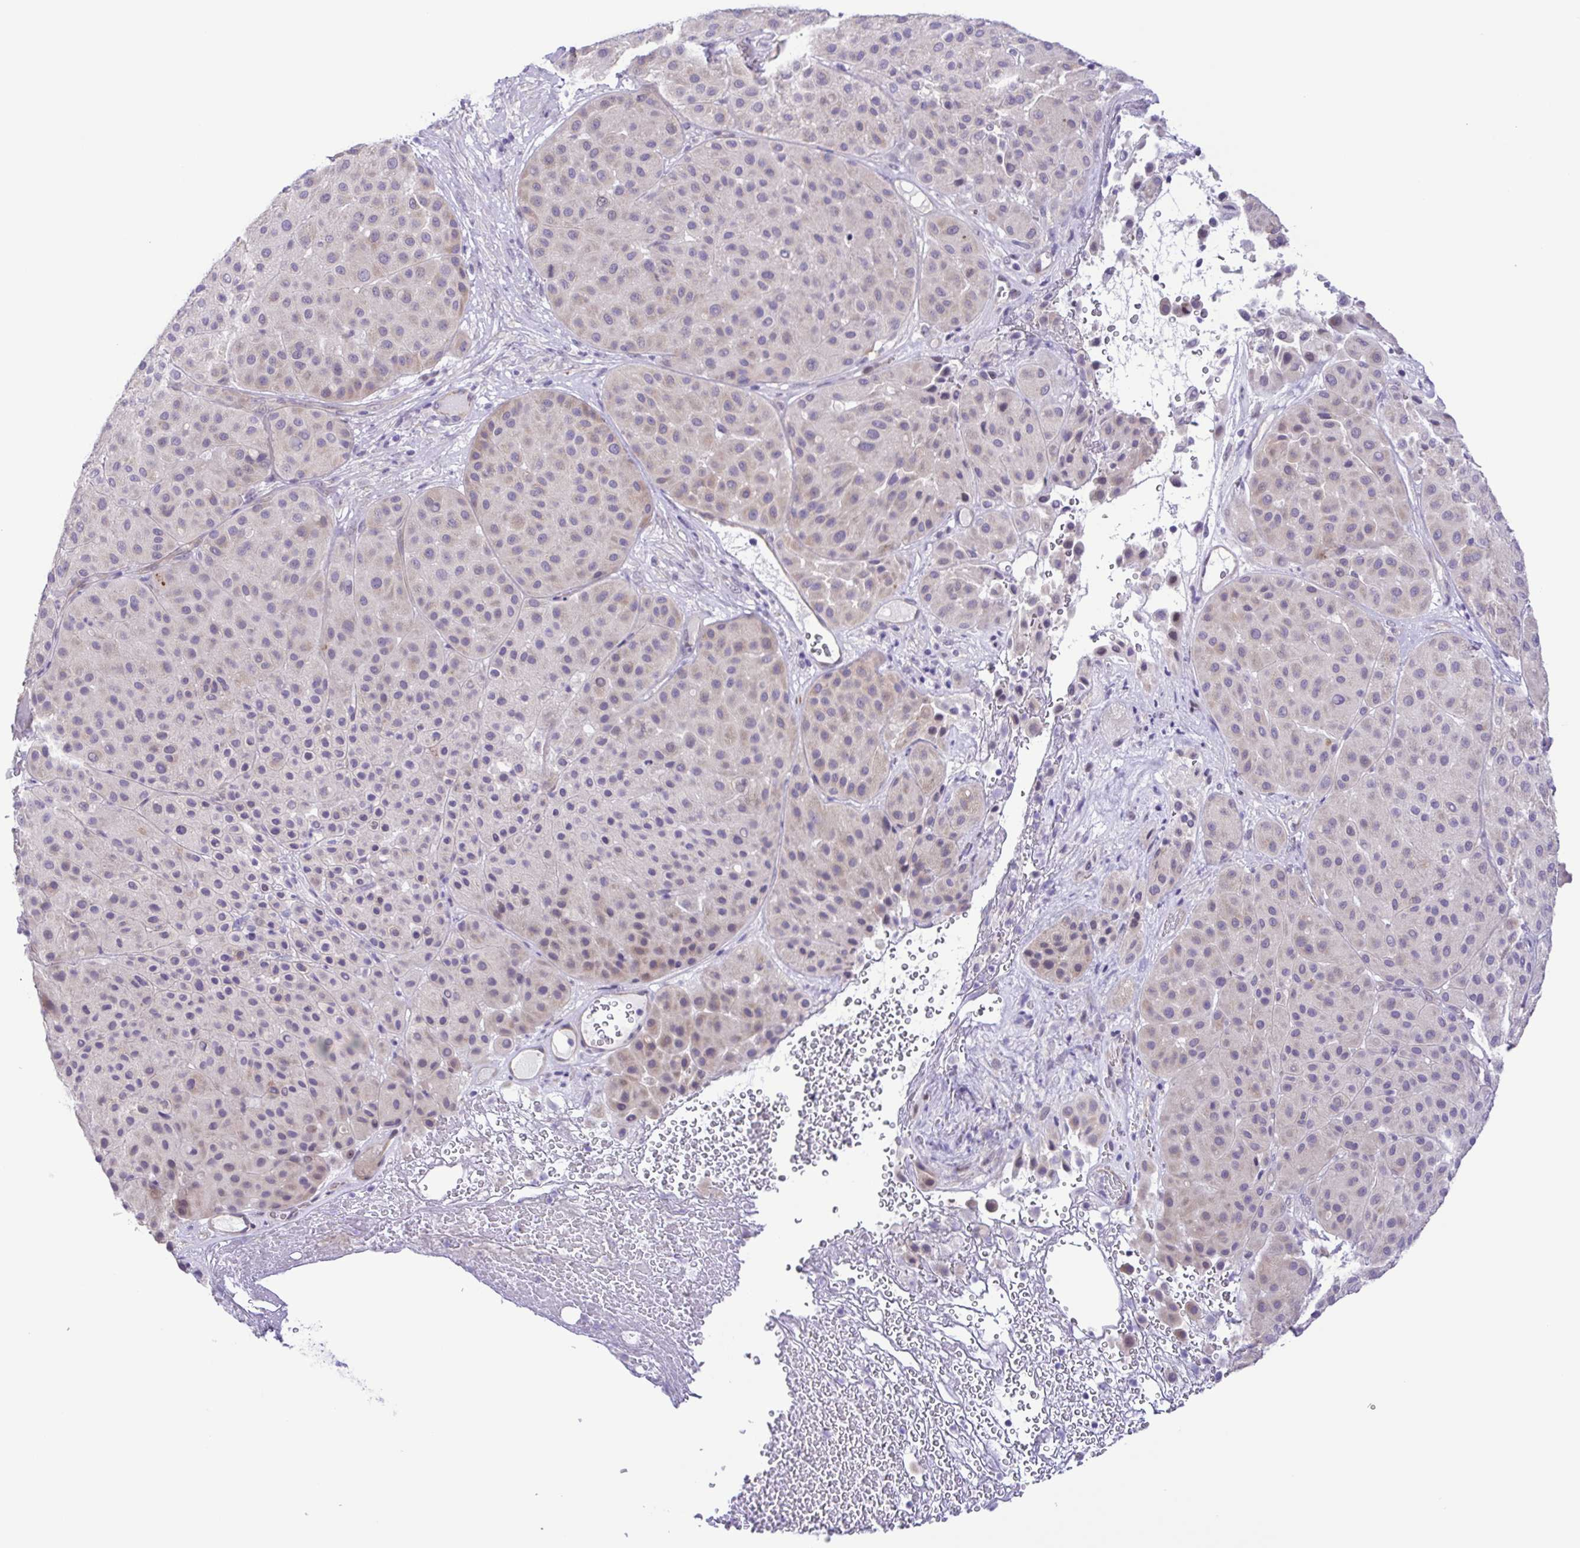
{"staining": {"intensity": "weak", "quantity": "<25%", "location": "cytoplasmic/membranous"}, "tissue": "melanoma", "cell_type": "Tumor cells", "image_type": "cancer", "snomed": [{"axis": "morphology", "description": "Malignant melanoma, Metastatic site"}, {"axis": "topography", "description": "Smooth muscle"}], "caption": "Immunohistochemistry of malignant melanoma (metastatic site) displays no staining in tumor cells. (Brightfield microscopy of DAB immunohistochemistry at high magnification).", "gene": "DCLK2", "patient": {"sex": "male", "age": 41}}